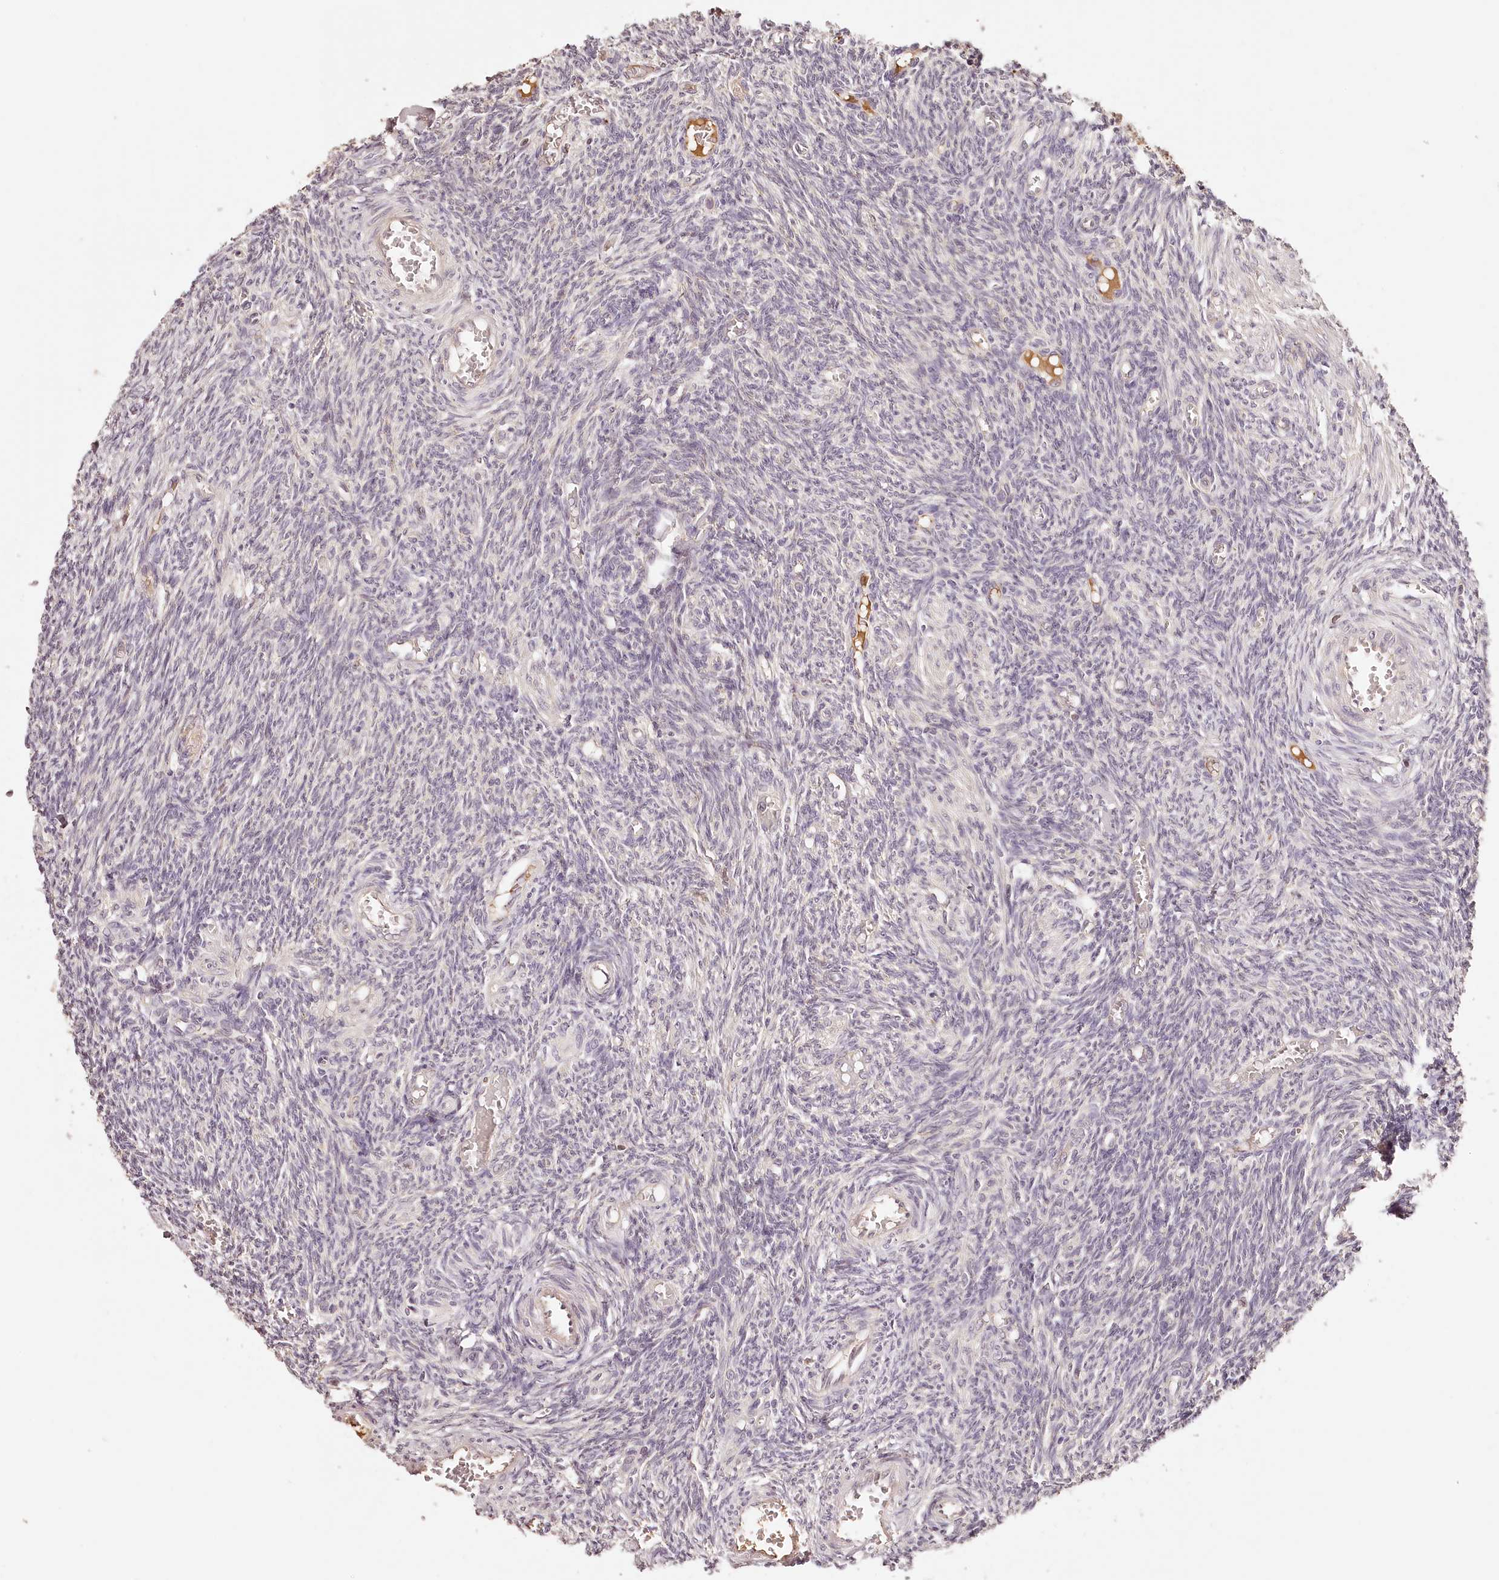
{"staining": {"intensity": "negative", "quantity": "none", "location": "none"}, "tissue": "ovary", "cell_type": "Ovarian stroma cells", "image_type": "normal", "snomed": [{"axis": "morphology", "description": "Normal tissue, NOS"}, {"axis": "topography", "description": "Ovary"}], "caption": "An IHC micrograph of unremarkable ovary is shown. There is no staining in ovarian stroma cells of ovary.", "gene": "SYNGR1", "patient": {"sex": "female", "age": 27}}